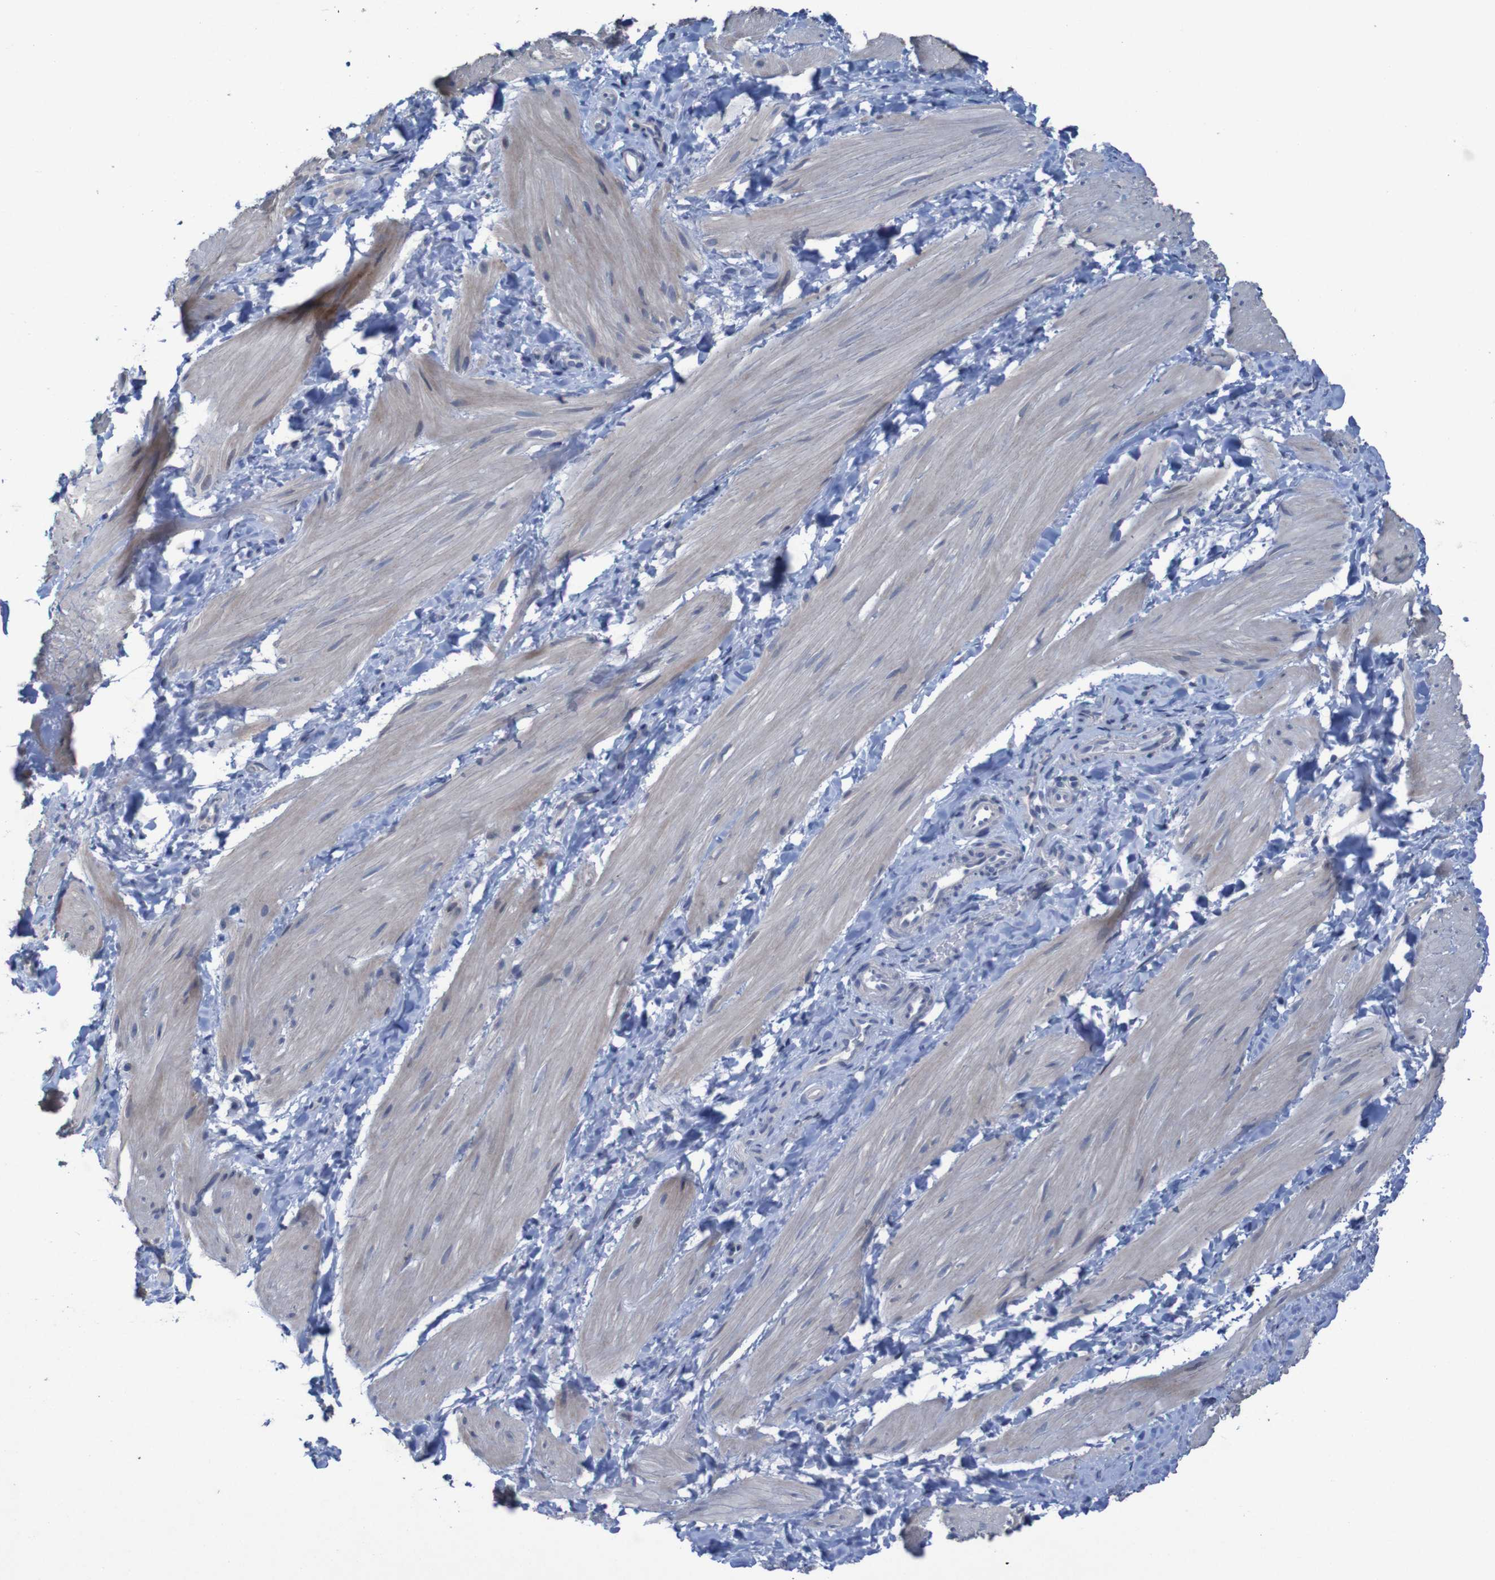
{"staining": {"intensity": "weak", "quantity": "<25%", "location": "cytoplasmic/membranous"}, "tissue": "smooth muscle", "cell_type": "Smooth muscle cells", "image_type": "normal", "snomed": [{"axis": "morphology", "description": "Normal tissue, NOS"}, {"axis": "topography", "description": "Smooth muscle"}], "caption": "IHC histopathology image of benign smooth muscle: smooth muscle stained with DAB exhibits no significant protein staining in smooth muscle cells.", "gene": "CLDN18", "patient": {"sex": "male", "age": 16}}